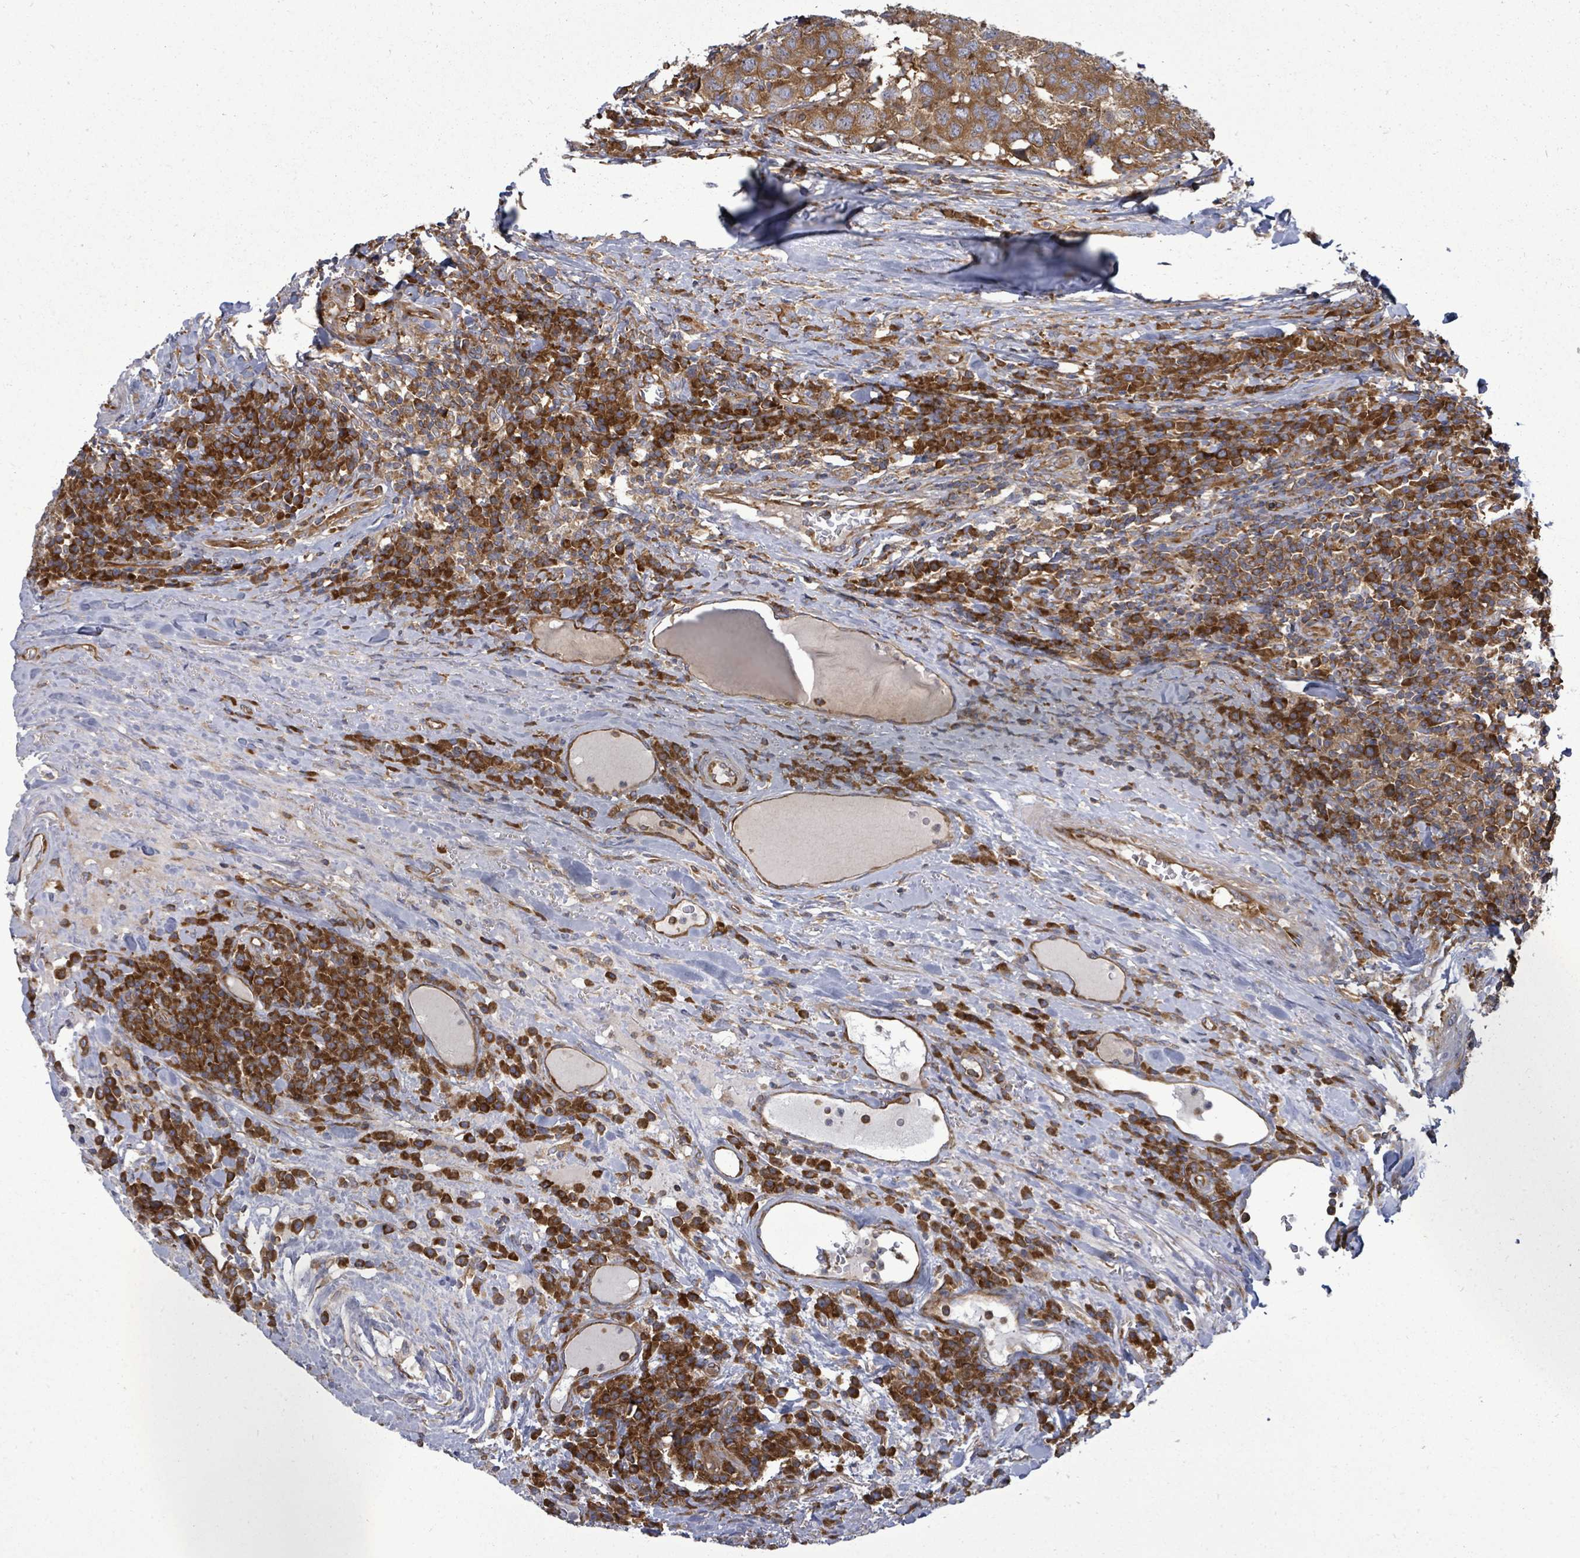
{"staining": {"intensity": "strong", "quantity": ">75%", "location": "cytoplasmic/membranous"}, "tissue": "head and neck cancer", "cell_type": "Tumor cells", "image_type": "cancer", "snomed": [{"axis": "morphology", "description": "Squamous cell carcinoma, NOS"}, {"axis": "topography", "description": "Head-Neck"}], "caption": "Immunohistochemical staining of head and neck cancer displays high levels of strong cytoplasmic/membranous expression in about >75% of tumor cells.", "gene": "EIF3C", "patient": {"sex": "male", "age": 66}}